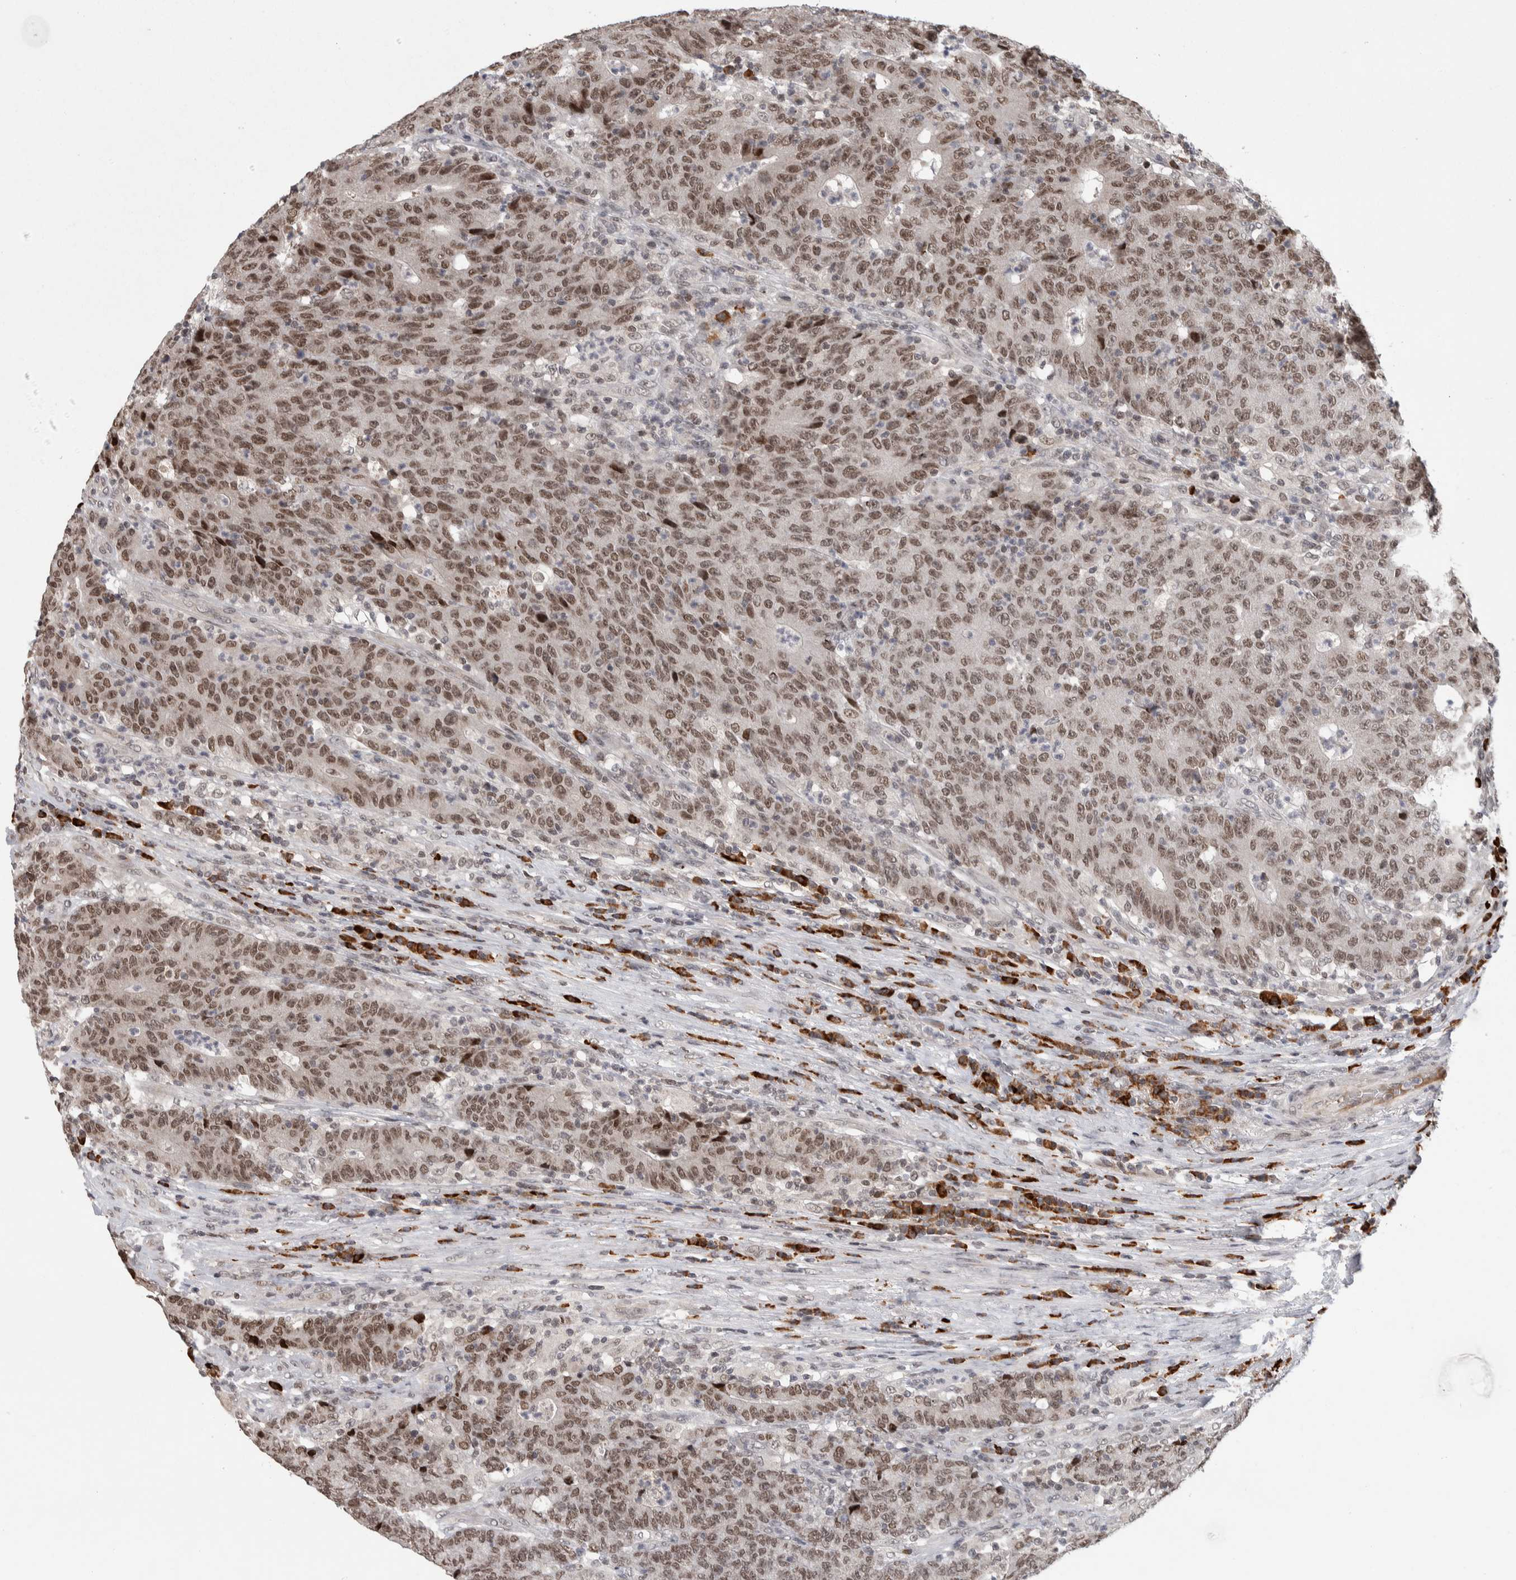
{"staining": {"intensity": "moderate", "quantity": ">75%", "location": "nuclear"}, "tissue": "colorectal cancer", "cell_type": "Tumor cells", "image_type": "cancer", "snomed": [{"axis": "morphology", "description": "Normal tissue, NOS"}, {"axis": "morphology", "description": "Adenocarcinoma, NOS"}, {"axis": "topography", "description": "Colon"}], "caption": "A brown stain labels moderate nuclear staining of a protein in colorectal cancer tumor cells. The staining is performed using DAB brown chromogen to label protein expression. The nuclei are counter-stained blue using hematoxylin.", "gene": "ZNF592", "patient": {"sex": "female", "age": 75}}